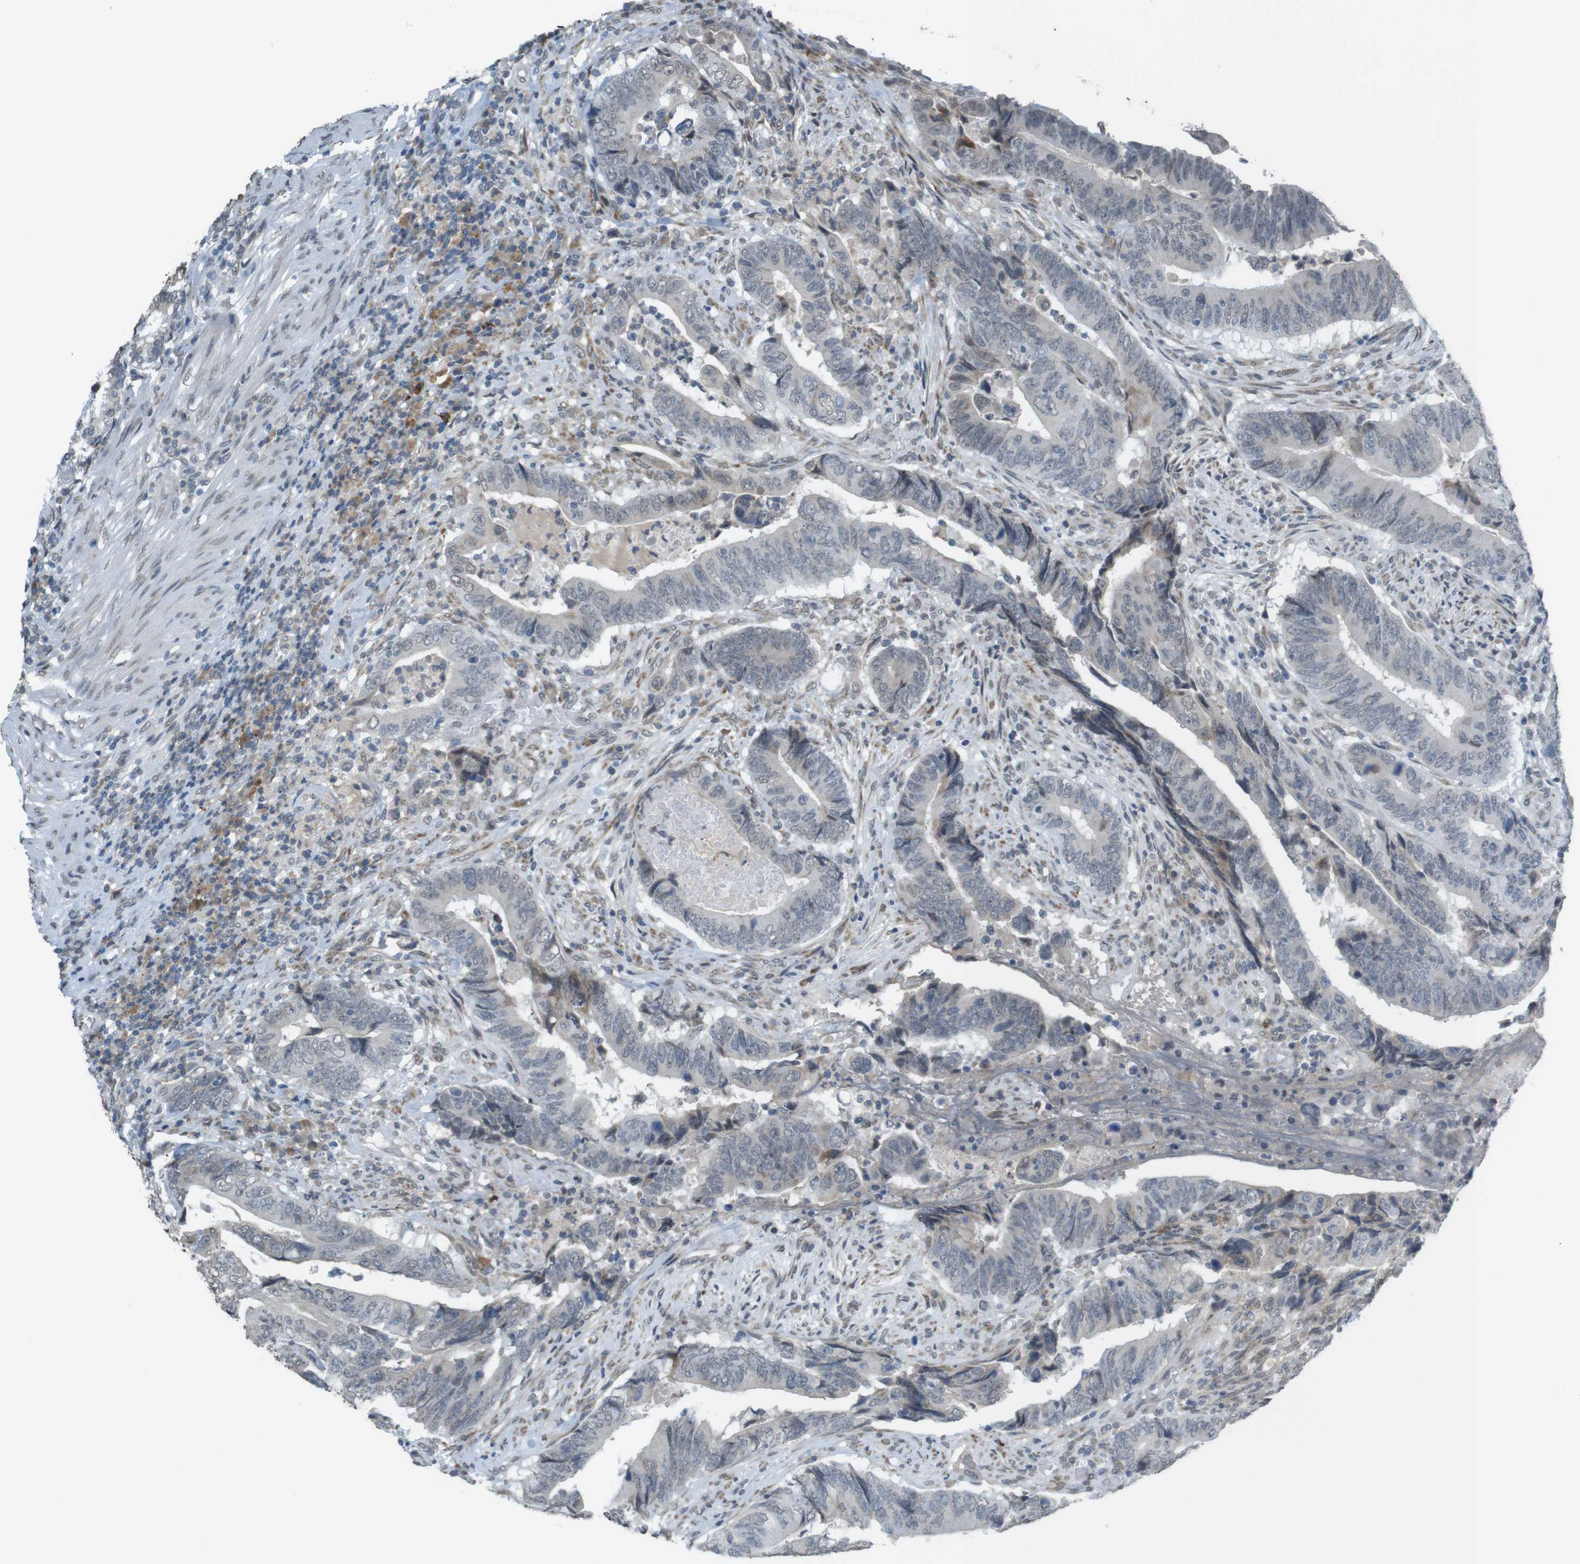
{"staining": {"intensity": "negative", "quantity": "none", "location": "none"}, "tissue": "colorectal cancer", "cell_type": "Tumor cells", "image_type": "cancer", "snomed": [{"axis": "morphology", "description": "Normal tissue, NOS"}, {"axis": "morphology", "description": "Adenocarcinoma, NOS"}, {"axis": "topography", "description": "Colon"}], "caption": "DAB immunohistochemical staining of human colorectal adenocarcinoma reveals no significant positivity in tumor cells. The staining was performed using DAB to visualize the protein expression in brown, while the nuclei were stained in blue with hematoxylin (Magnification: 20x).", "gene": "FZD10", "patient": {"sex": "male", "age": 56}}